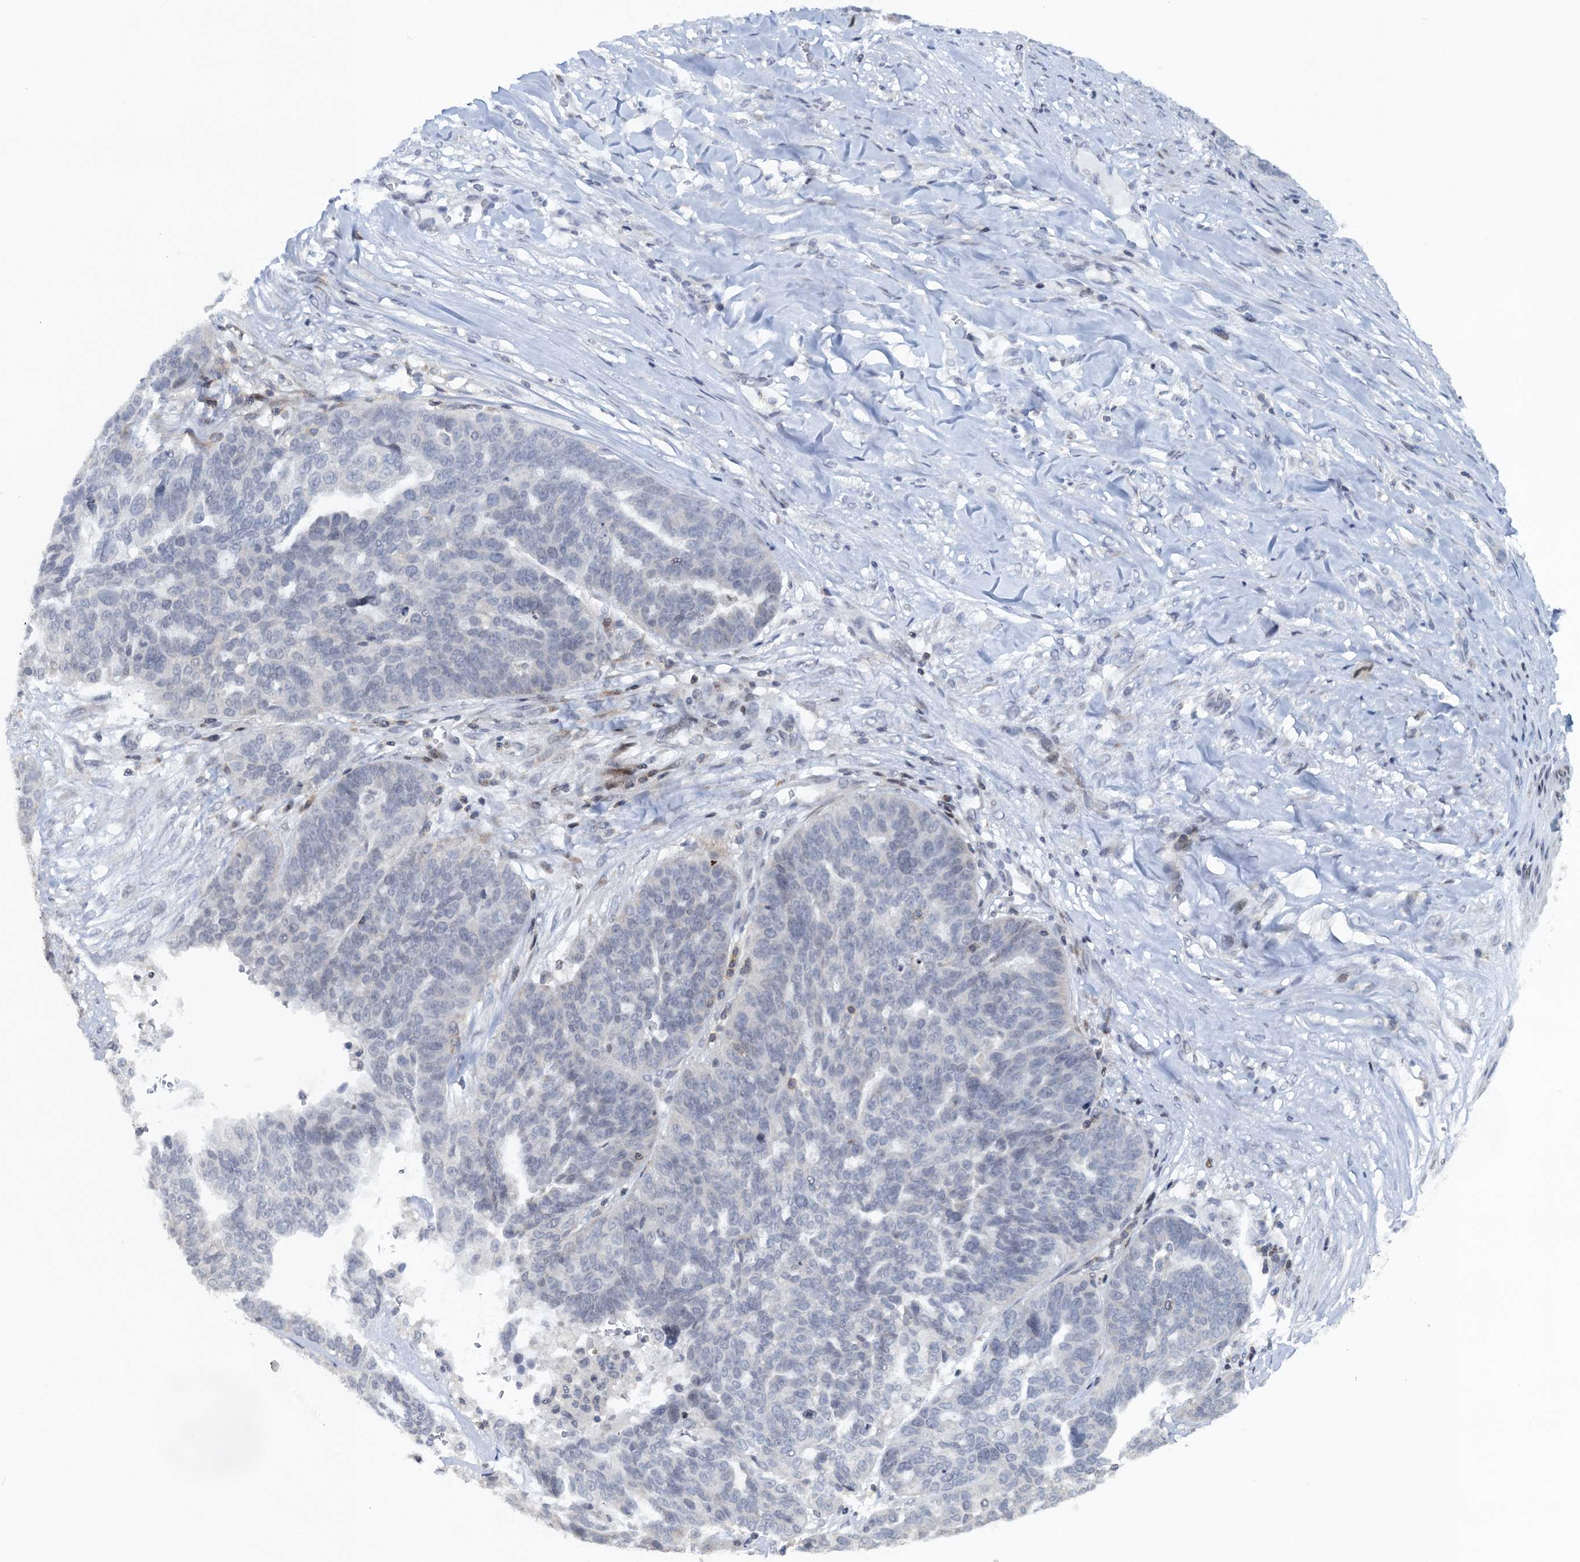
{"staining": {"intensity": "negative", "quantity": "none", "location": "none"}, "tissue": "ovarian cancer", "cell_type": "Tumor cells", "image_type": "cancer", "snomed": [{"axis": "morphology", "description": "Cystadenocarcinoma, serous, NOS"}, {"axis": "topography", "description": "Ovary"}], "caption": "Immunohistochemical staining of human ovarian cancer exhibits no significant staining in tumor cells.", "gene": "FYB1", "patient": {"sex": "female", "age": 59}}